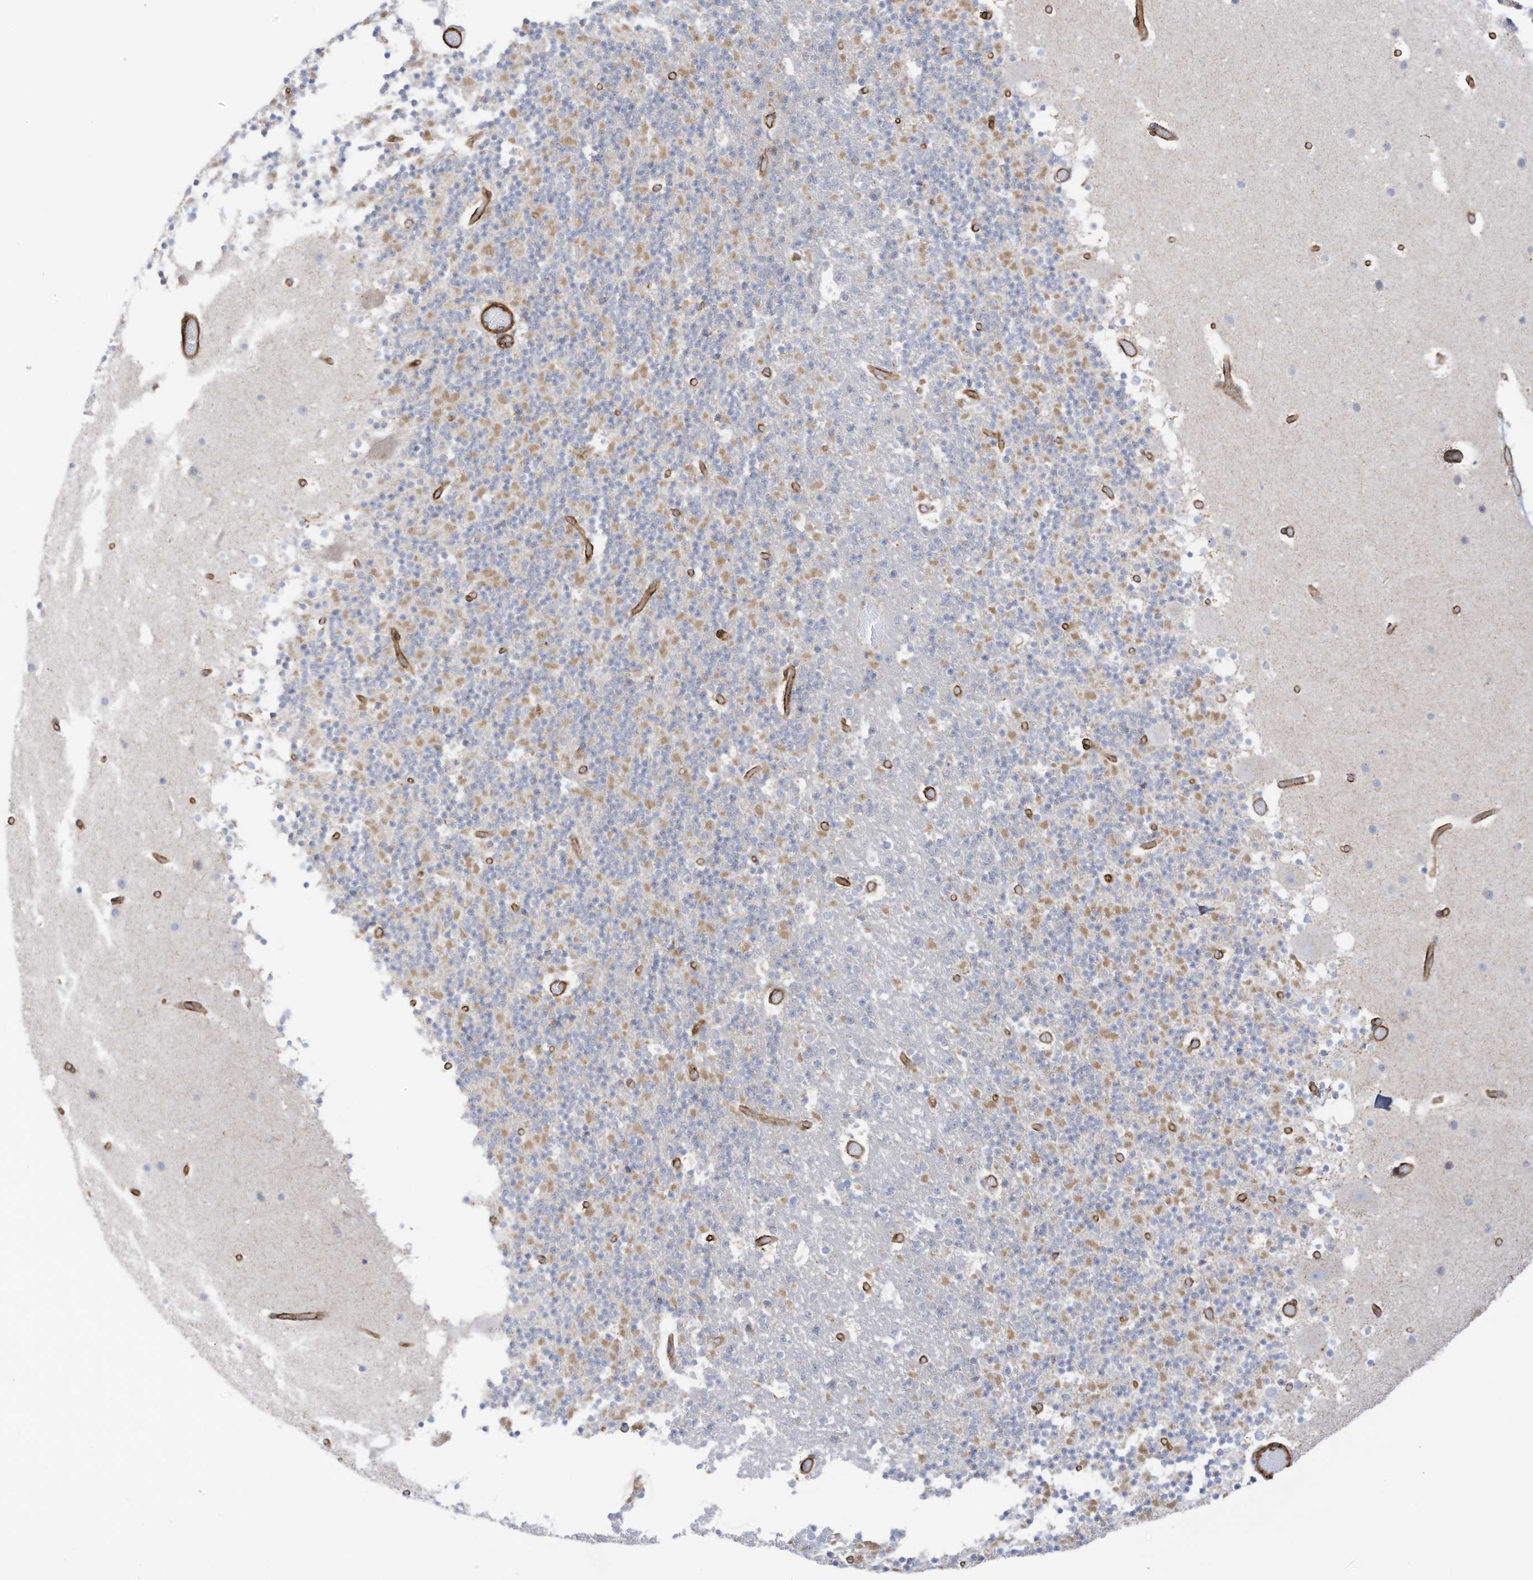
{"staining": {"intensity": "weak", "quantity": "25%-75%", "location": "cytoplasmic/membranous"}, "tissue": "cerebellum", "cell_type": "Cells in granular layer", "image_type": "normal", "snomed": [{"axis": "morphology", "description": "Normal tissue, NOS"}, {"axis": "topography", "description": "Cerebellum"}], "caption": "Brown immunohistochemical staining in benign human cerebellum shows weak cytoplasmic/membranous expression in approximately 25%-75% of cells in granular layer.", "gene": "ABCB7", "patient": {"sex": "male", "age": 57}}